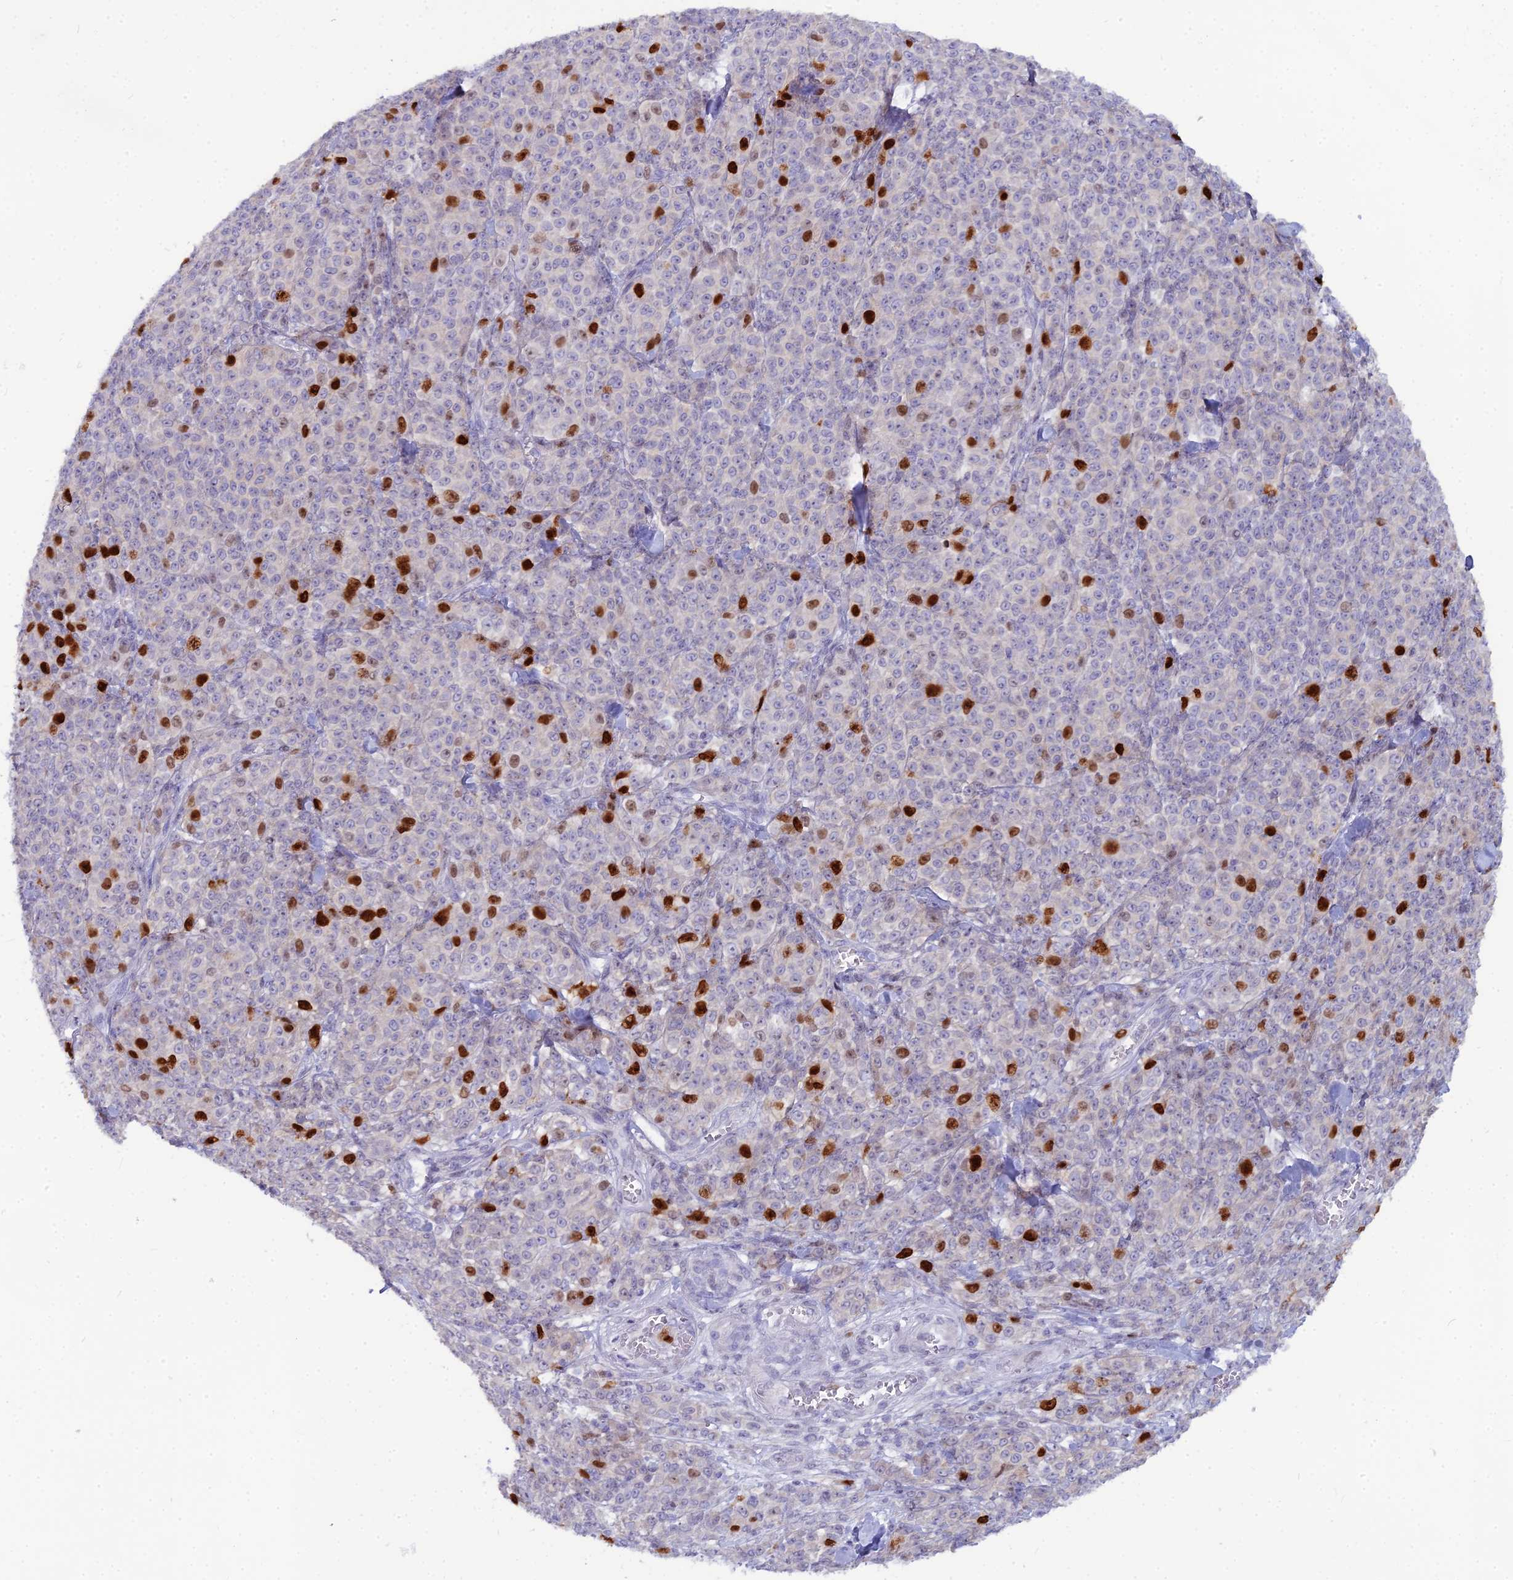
{"staining": {"intensity": "strong", "quantity": "<25%", "location": "nuclear"}, "tissue": "melanoma", "cell_type": "Tumor cells", "image_type": "cancer", "snomed": [{"axis": "morphology", "description": "Normal tissue, NOS"}, {"axis": "morphology", "description": "Malignant melanoma, NOS"}, {"axis": "topography", "description": "Skin"}], "caption": "Melanoma tissue reveals strong nuclear positivity in approximately <25% of tumor cells", "gene": "NUSAP1", "patient": {"sex": "female", "age": 34}}